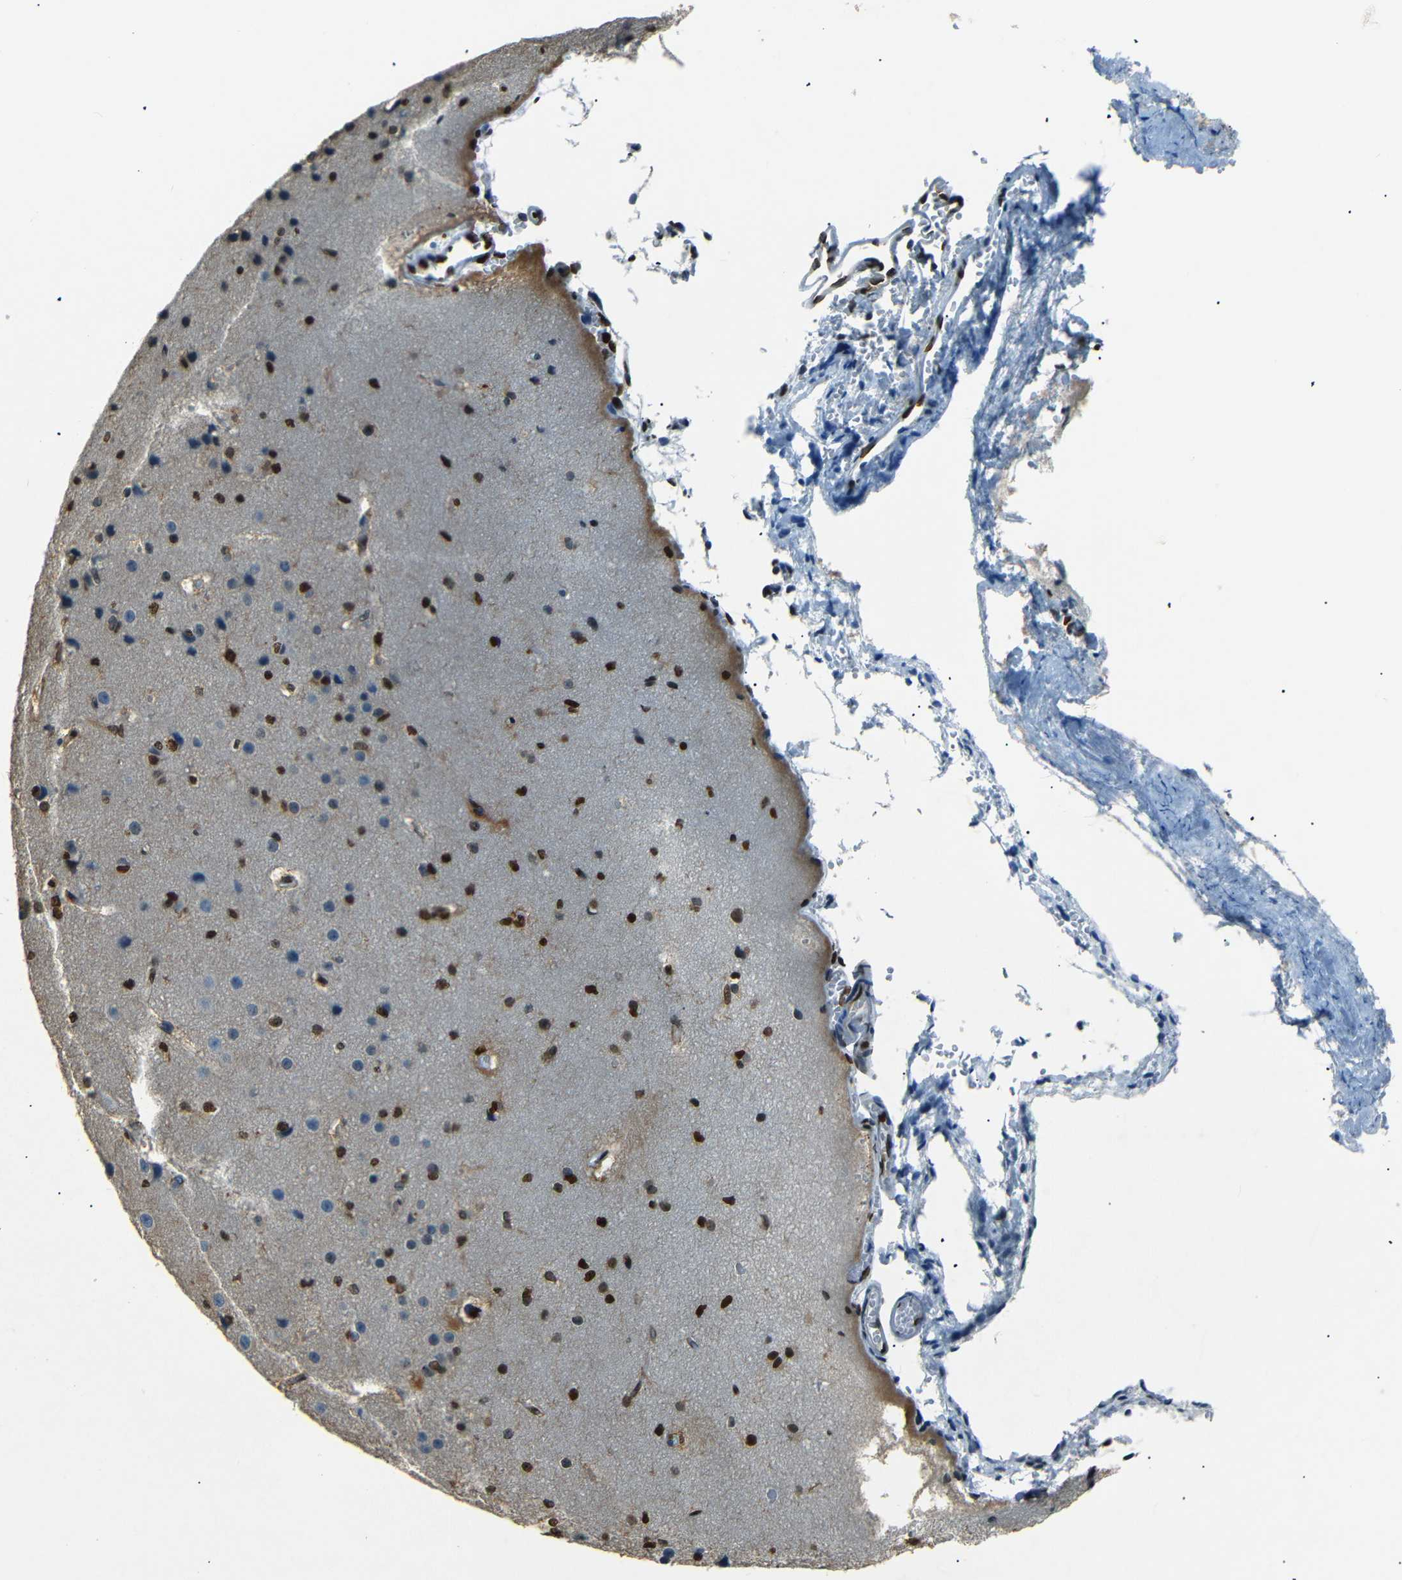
{"staining": {"intensity": "moderate", "quantity": "25%-75%", "location": "nuclear"}, "tissue": "cerebral cortex", "cell_type": "Endothelial cells", "image_type": "normal", "snomed": [{"axis": "morphology", "description": "Normal tissue, NOS"}, {"axis": "morphology", "description": "Developmental malformation"}, {"axis": "topography", "description": "Cerebral cortex"}], "caption": "Protein expression analysis of benign cerebral cortex demonstrates moderate nuclear staining in approximately 25%-75% of endothelial cells.", "gene": "HMGN1", "patient": {"sex": "female", "age": 30}}